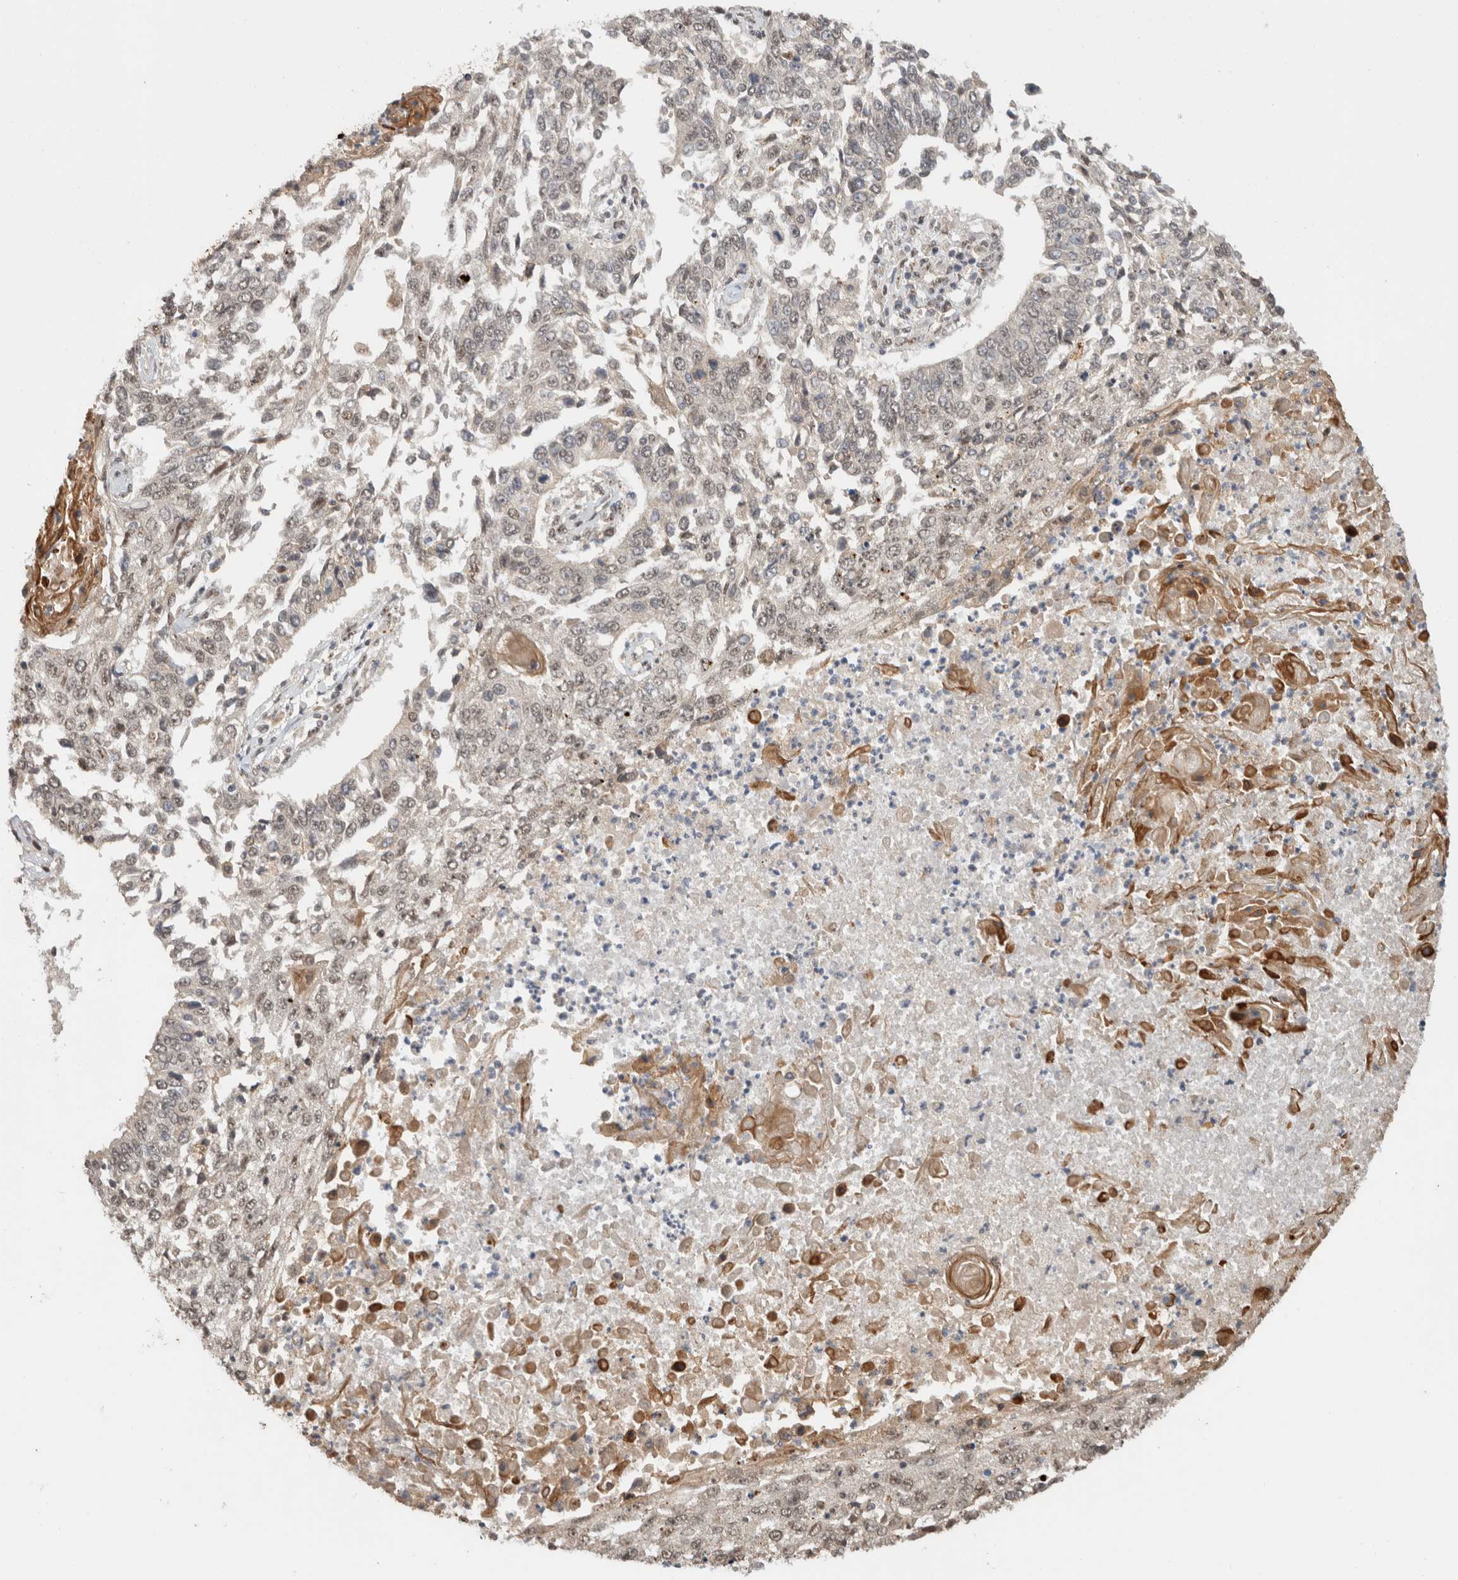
{"staining": {"intensity": "weak", "quantity": ">75%", "location": "nuclear"}, "tissue": "lung cancer", "cell_type": "Tumor cells", "image_type": "cancer", "snomed": [{"axis": "morphology", "description": "Normal tissue, NOS"}, {"axis": "morphology", "description": "Squamous cell carcinoma, NOS"}, {"axis": "topography", "description": "Cartilage tissue"}, {"axis": "topography", "description": "Bronchus"}, {"axis": "topography", "description": "Lung"}, {"axis": "topography", "description": "Peripheral nerve tissue"}], "caption": "Brown immunohistochemical staining in lung cancer (squamous cell carcinoma) shows weak nuclear positivity in approximately >75% of tumor cells.", "gene": "MPHOSPH6", "patient": {"sex": "female", "age": 49}}